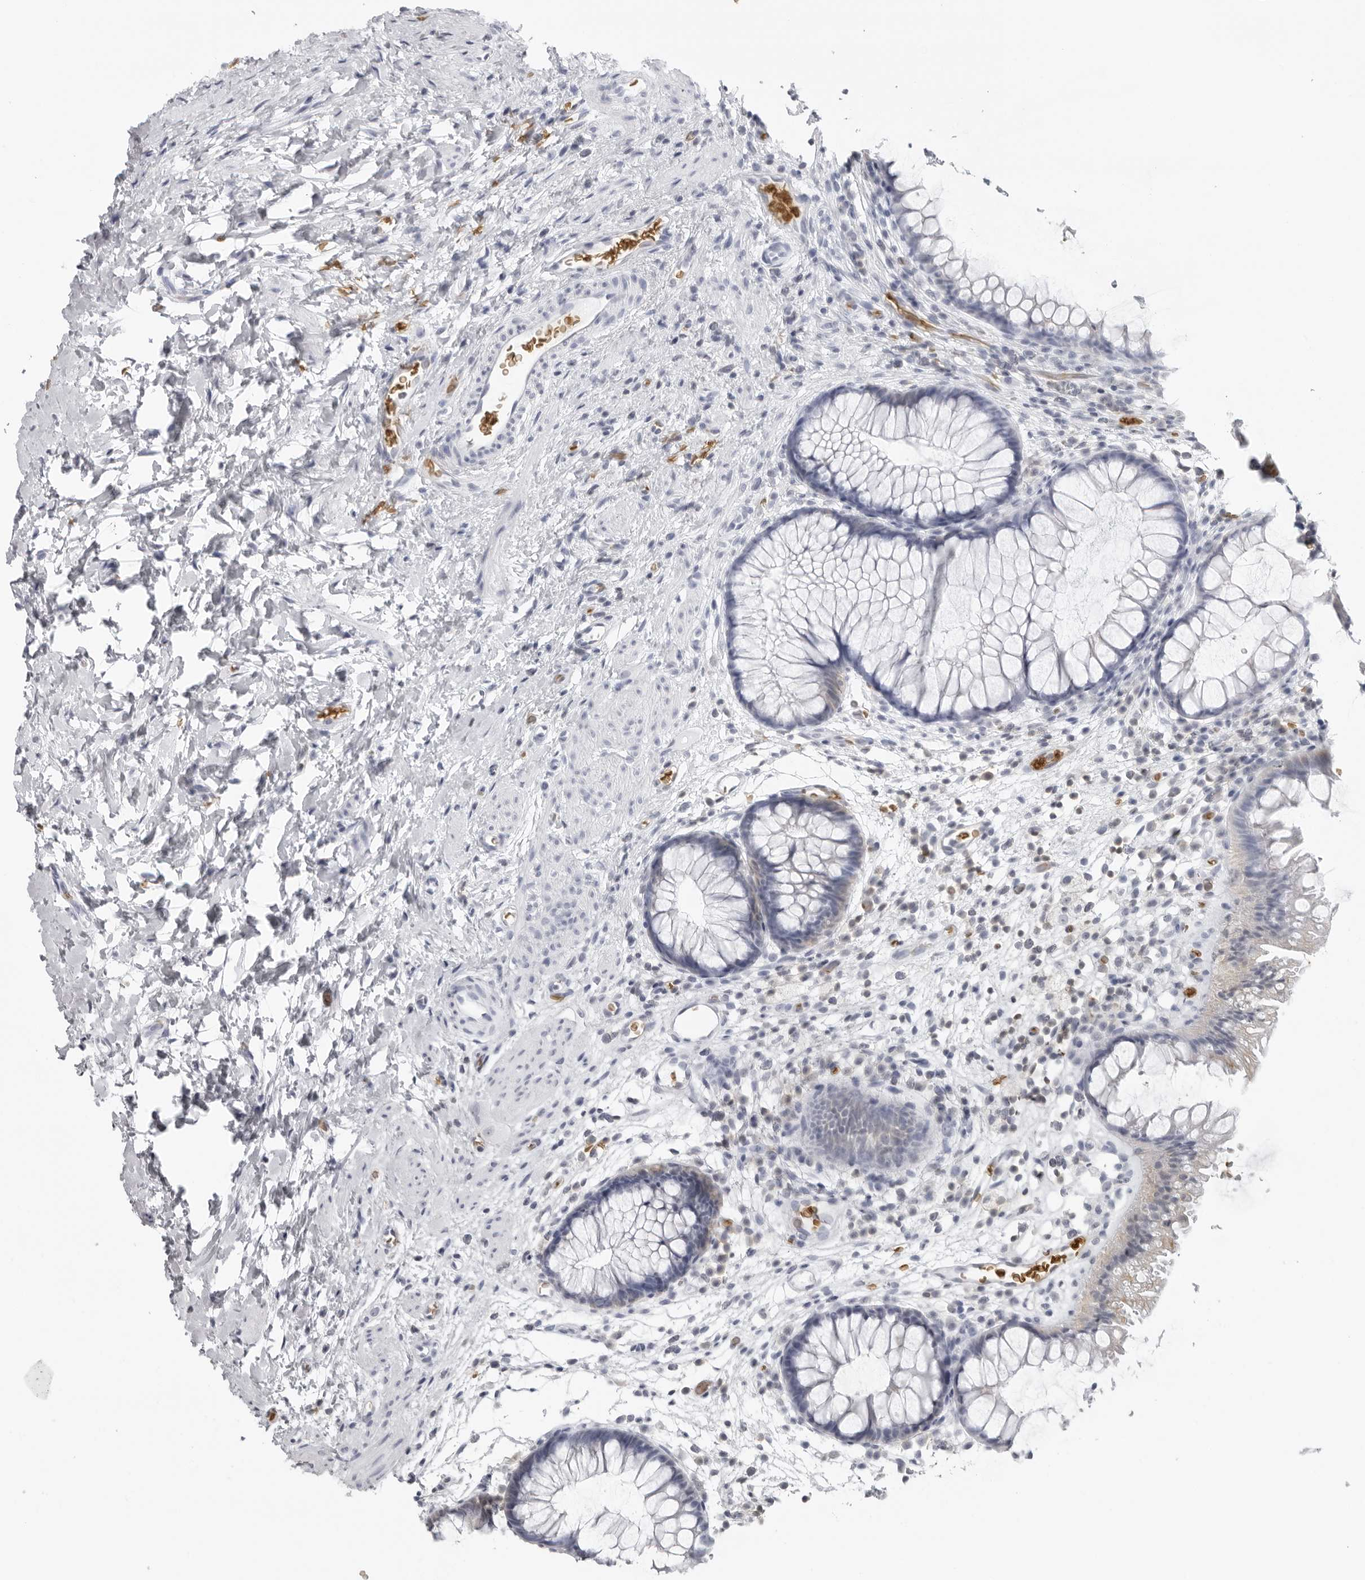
{"staining": {"intensity": "negative", "quantity": "none", "location": "none"}, "tissue": "colon", "cell_type": "Endothelial cells", "image_type": "normal", "snomed": [{"axis": "morphology", "description": "Normal tissue, NOS"}, {"axis": "topography", "description": "Colon"}], "caption": "A micrograph of colon stained for a protein demonstrates no brown staining in endothelial cells.", "gene": "EPB41", "patient": {"sex": "female", "age": 62}}